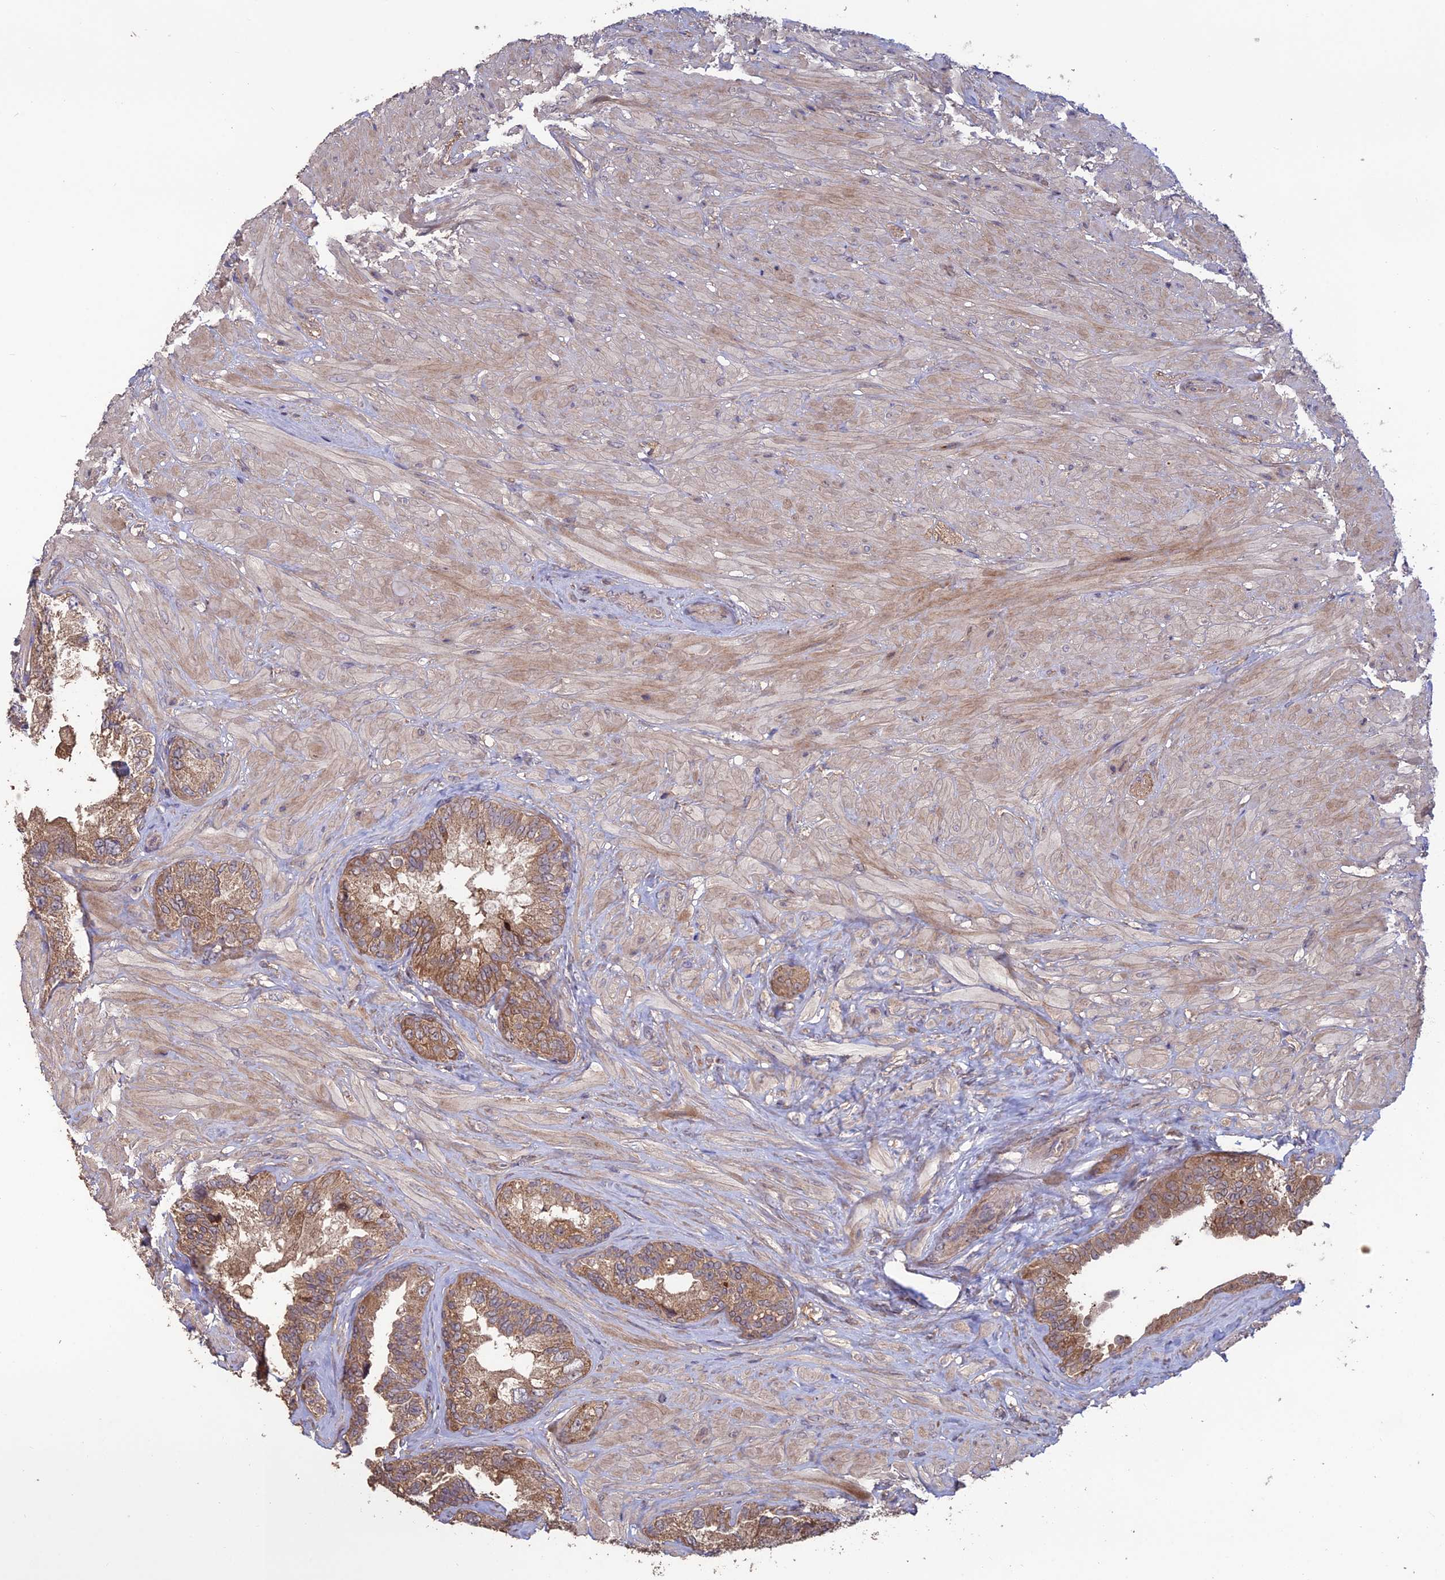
{"staining": {"intensity": "moderate", "quantity": ">75%", "location": "cytoplasmic/membranous"}, "tissue": "seminal vesicle", "cell_type": "Glandular cells", "image_type": "normal", "snomed": [{"axis": "morphology", "description": "Normal tissue, NOS"}, {"axis": "topography", "description": "Seminal veicle"}, {"axis": "topography", "description": "Peripheral nerve tissue"}], "caption": "Immunohistochemistry (IHC) staining of benign seminal vesicle, which displays medium levels of moderate cytoplasmic/membranous positivity in about >75% of glandular cells indicating moderate cytoplasmic/membranous protein expression. The staining was performed using DAB (brown) for protein detection and nuclei were counterstained in hematoxylin (blue).", "gene": "SHISA5", "patient": {"sex": "male", "age": 67}}